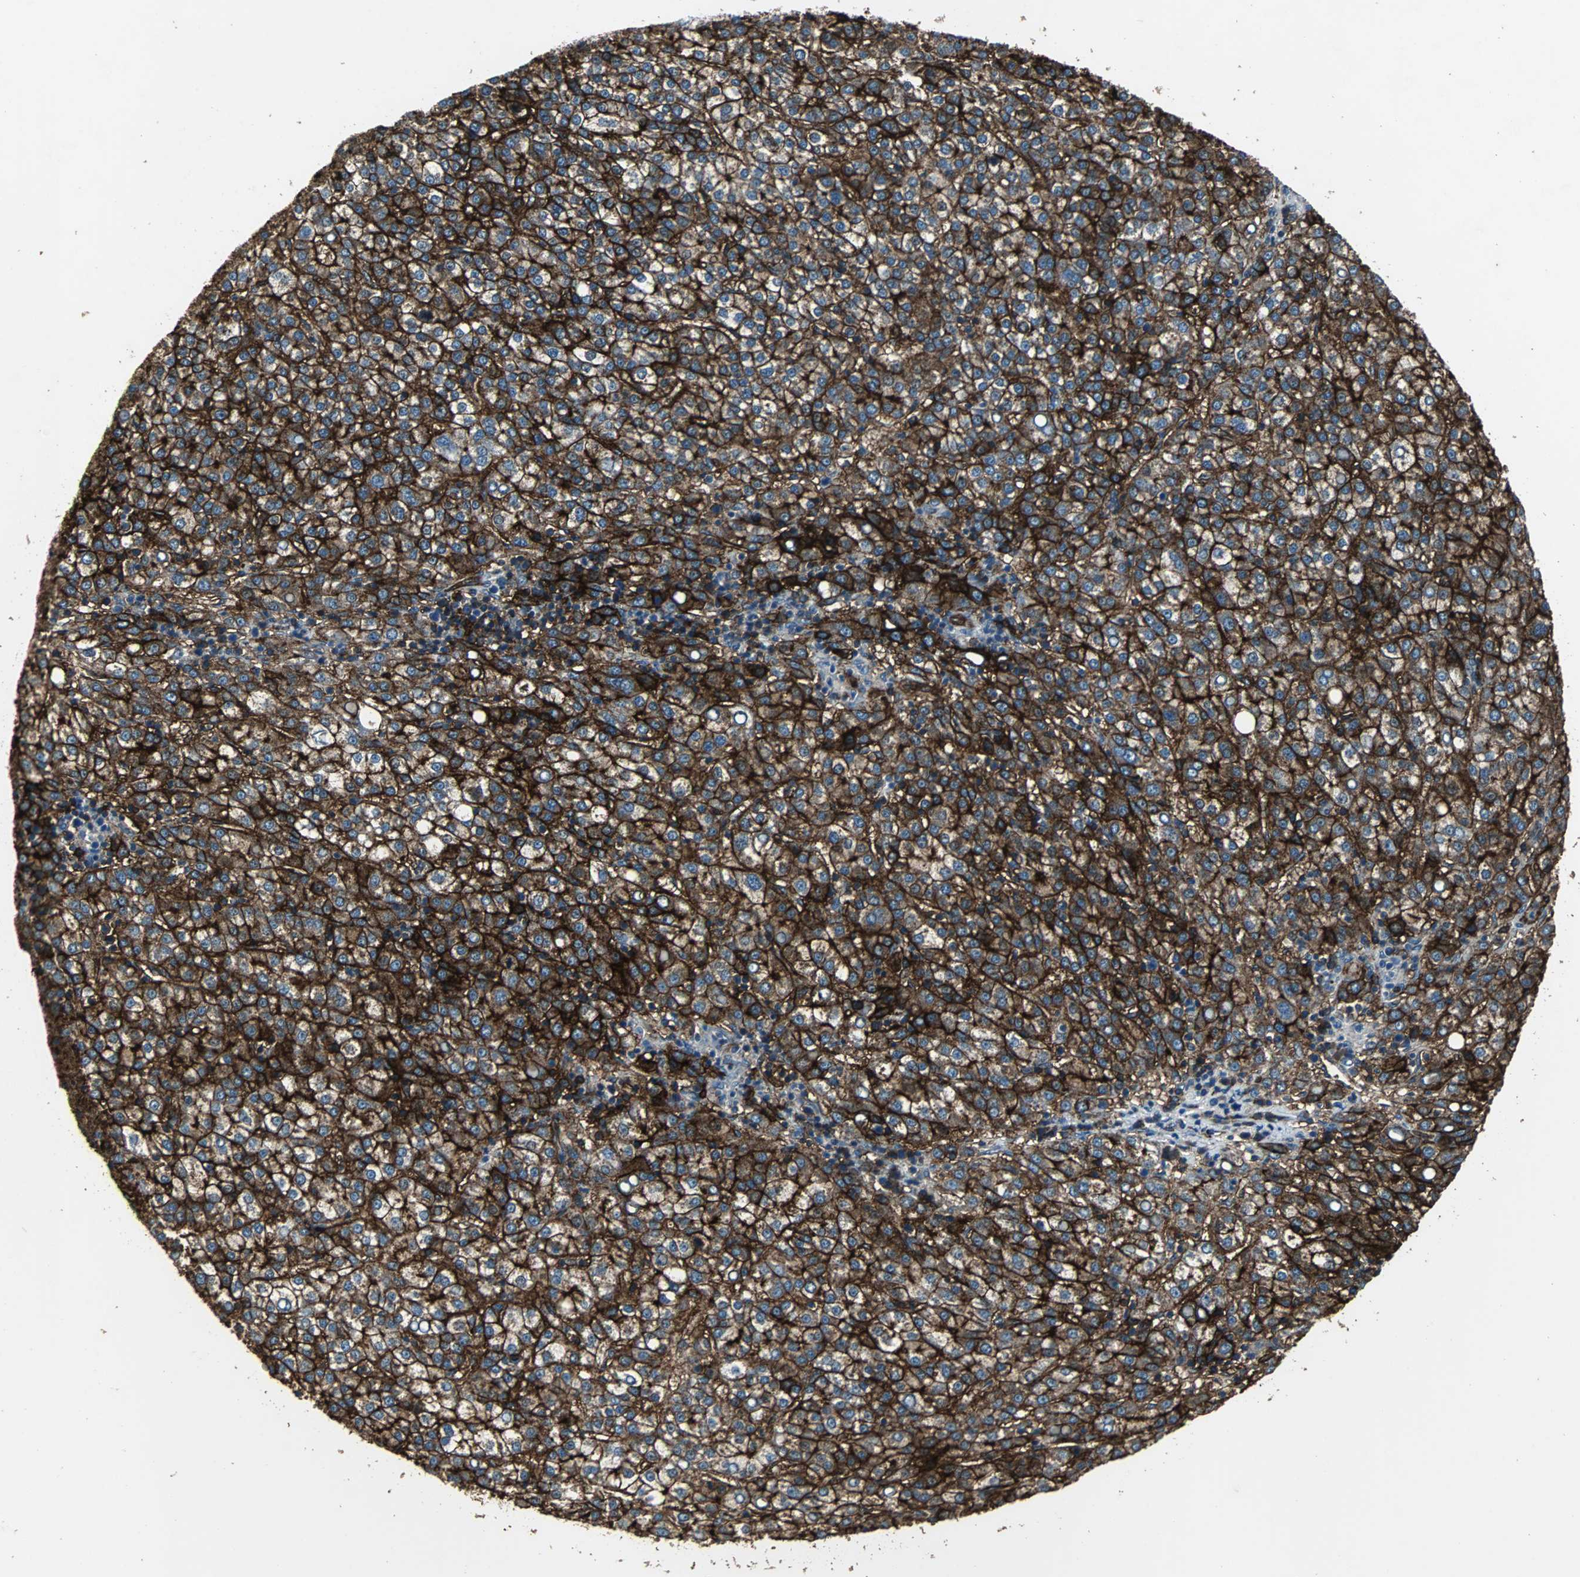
{"staining": {"intensity": "strong", "quantity": ">75%", "location": "cytoplasmic/membranous"}, "tissue": "liver cancer", "cell_type": "Tumor cells", "image_type": "cancer", "snomed": [{"axis": "morphology", "description": "Carcinoma, Hepatocellular, NOS"}, {"axis": "topography", "description": "Liver"}], "caption": "The photomicrograph displays a brown stain indicating the presence of a protein in the cytoplasmic/membranous of tumor cells in liver cancer (hepatocellular carcinoma). (brown staining indicates protein expression, while blue staining denotes nuclei).", "gene": "F11R", "patient": {"sex": "female", "age": 58}}